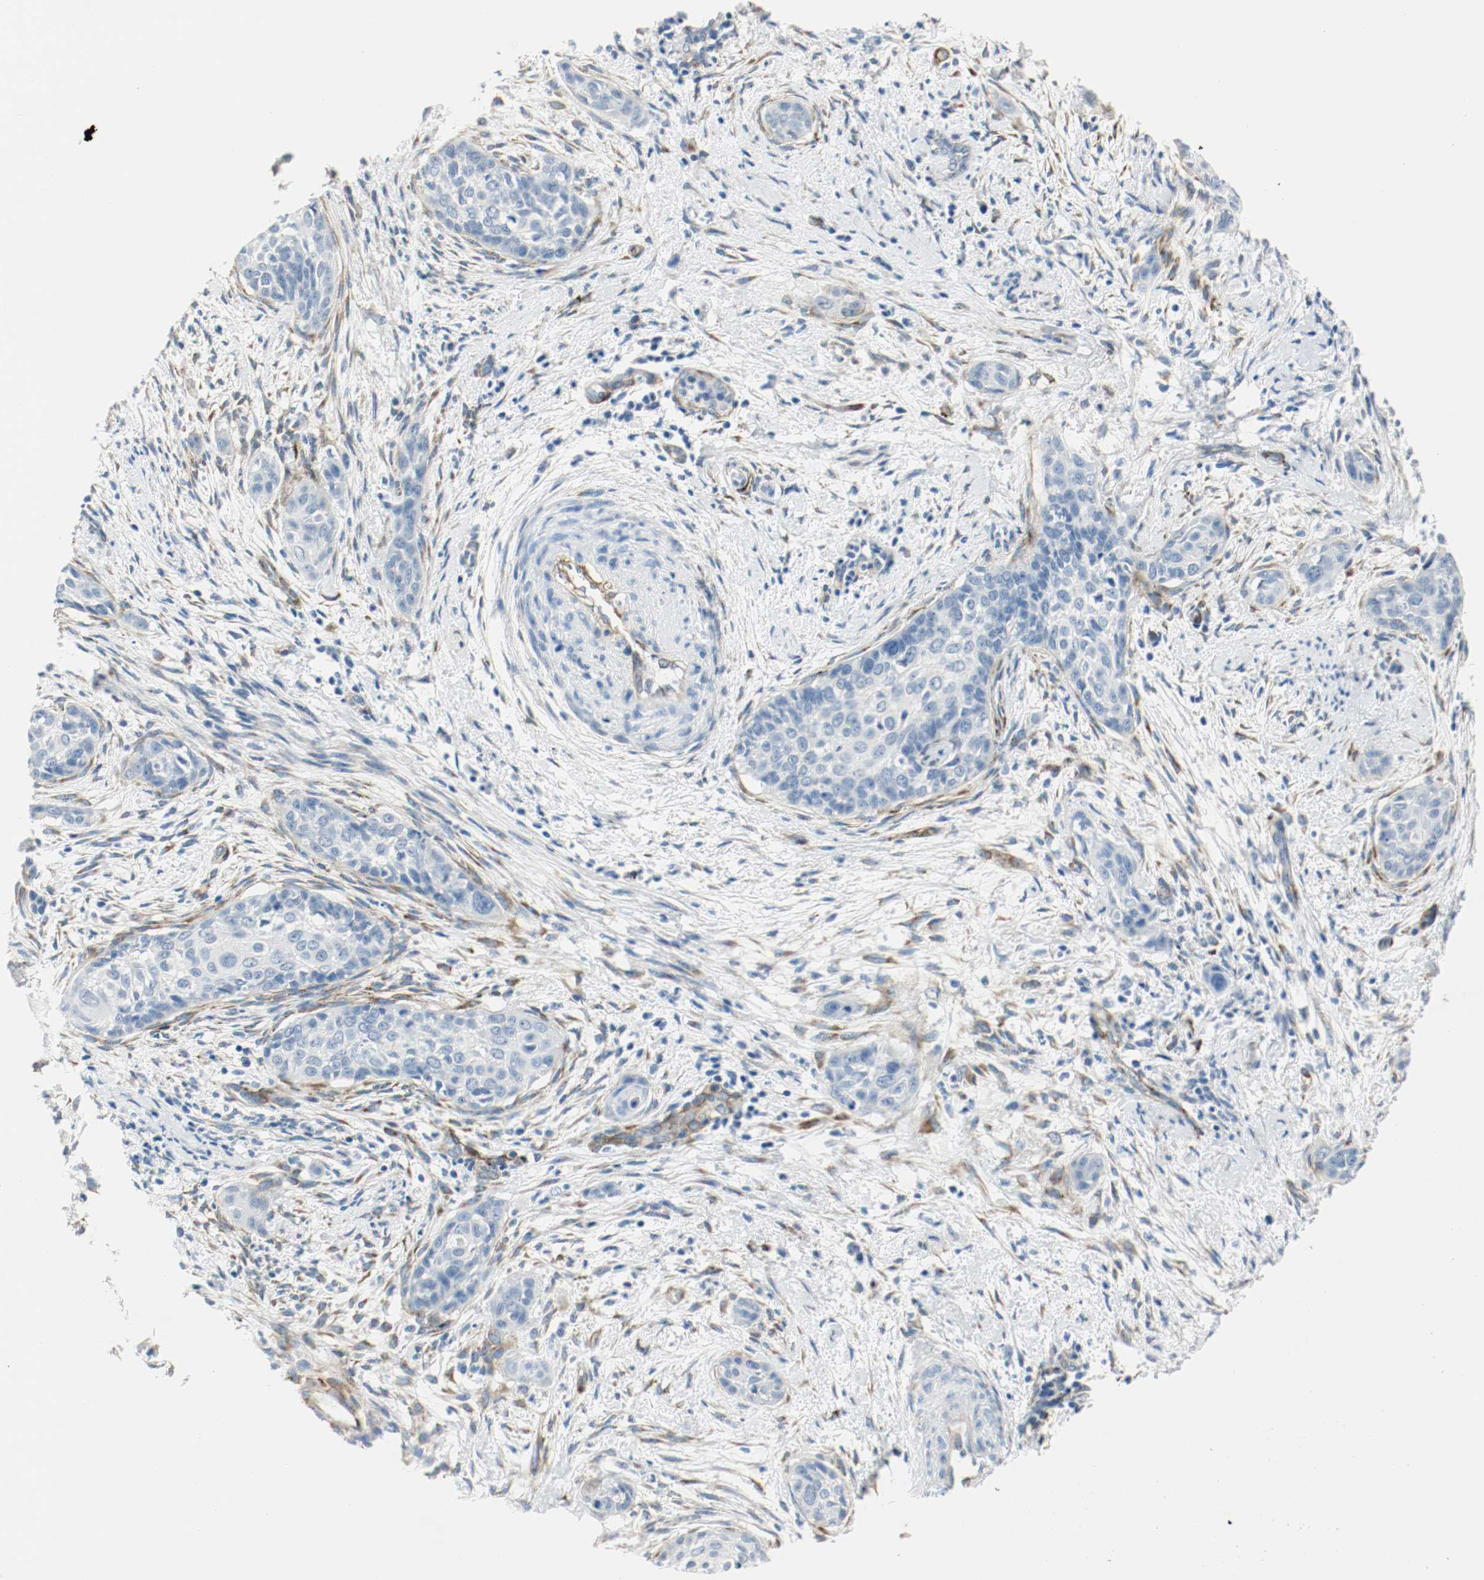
{"staining": {"intensity": "negative", "quantity": "none", "location": "none"}, "tissue": "cervical cancer", "cell_type": "Tumor cells", "image_type": "cancer", "snomed": [{"axis": "morphology", "description": "Squamous cell carcinoma, NOS"}, {"axis": "topography", "description": "Cervix"}], "caption": "Immunohistochemistry of cervical squamous cell carcinoma shows no positivity in tumor cells. The staining is performed using DAB (3,3'-diaminobenzidine) brown chromogen with nuclei counter-stained in using hematoxylin.", "gene": "LAMB1", "patient": {"sex": "female", "age": 33}}